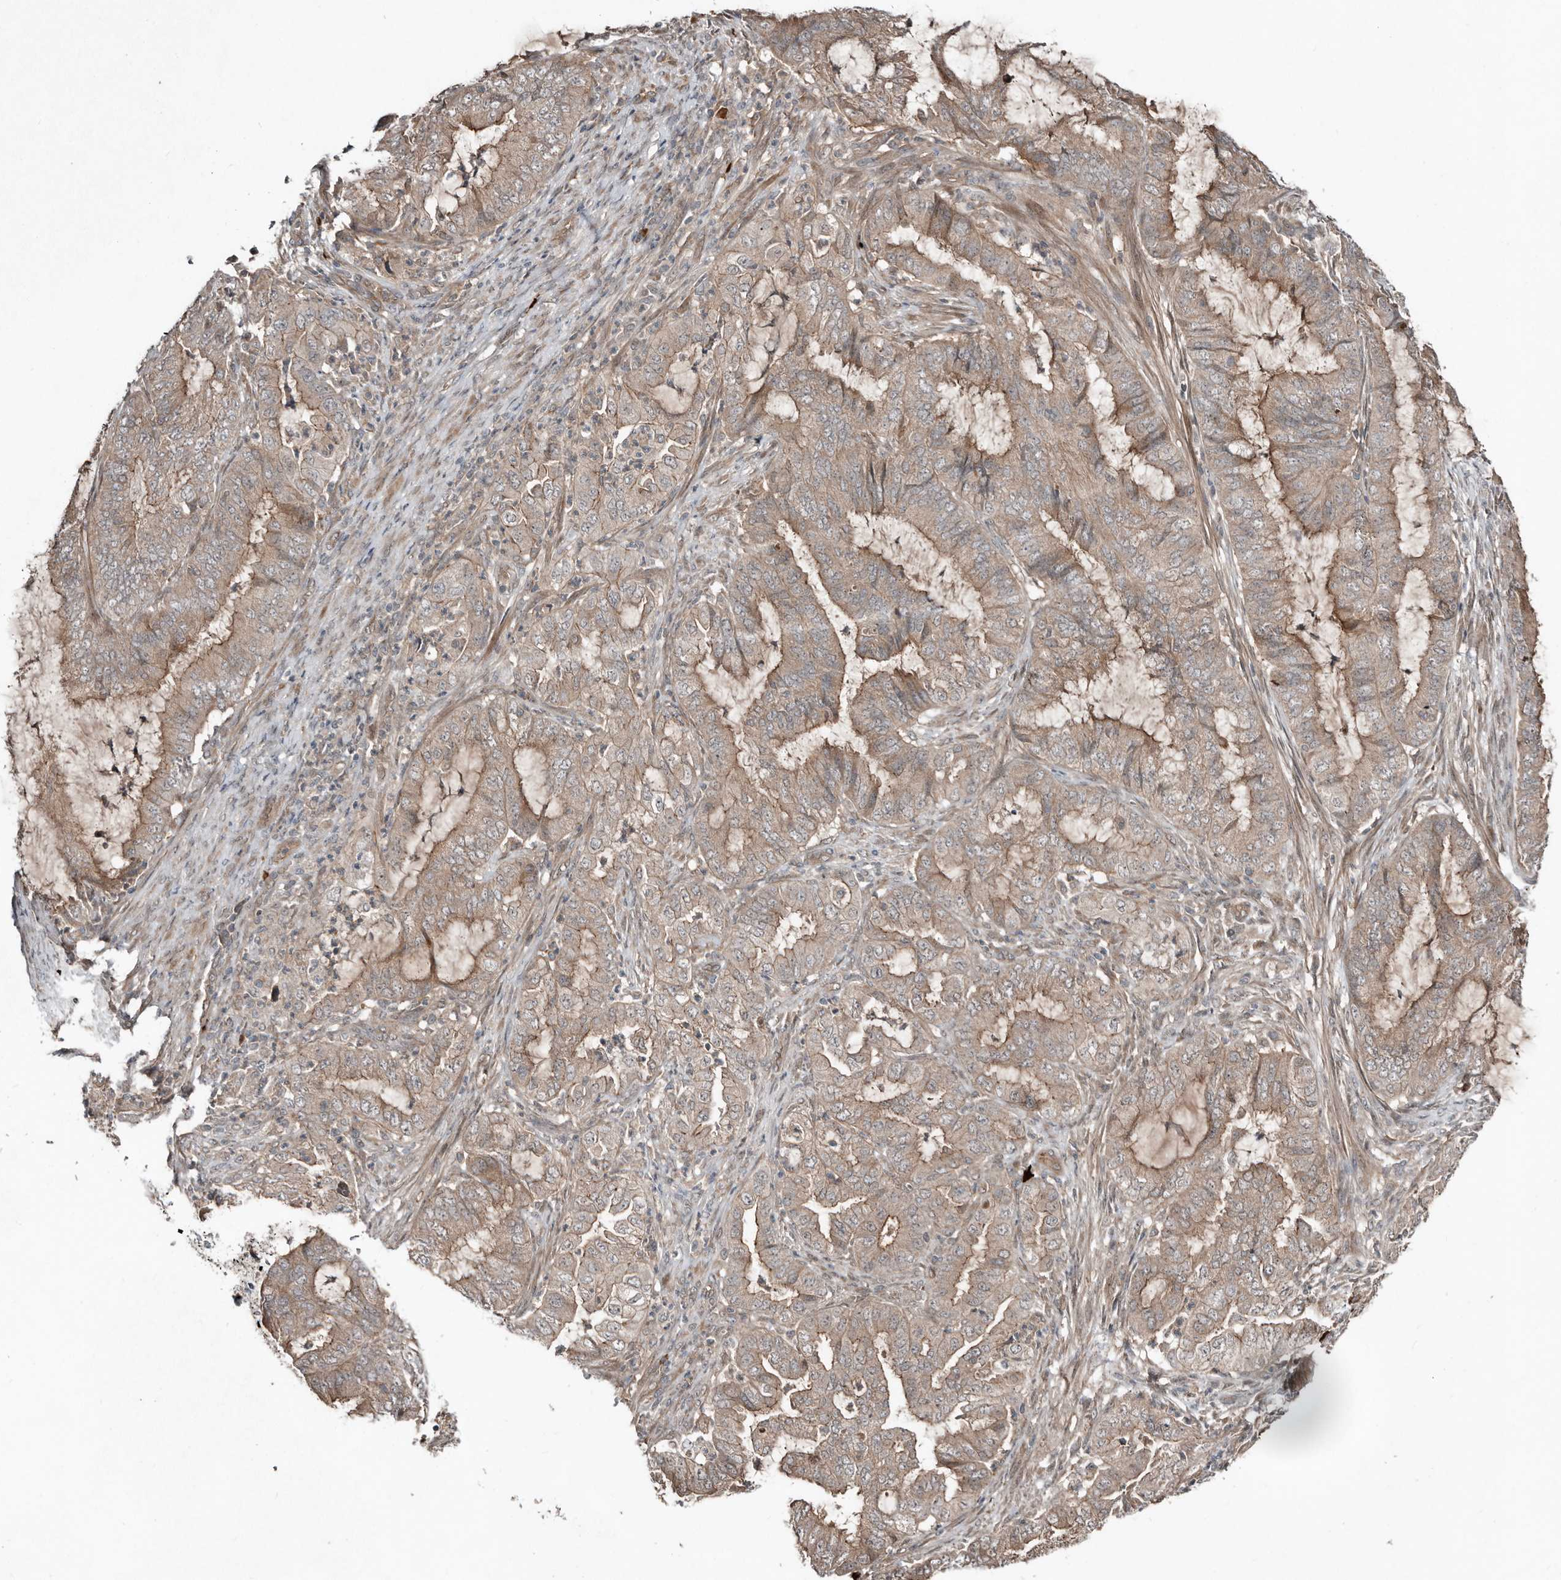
{"staining": {"intensity": "weak", "quantity": "25%-75%", "location": "cytoplasmic/membranous,nuclear"}, "tissue": "endometrial cancer", "cell_type": "Tumor cells", "image_type": "cancer", "snomed": [{"axis": "morphology", "description": "Adenocarcinoma, NOS"}, {"axis": "topography", "description": "Endometrium"}], "caption": "IHC histopathology image of human endometrial cancer stained for a protein (brown), which displays low levels of weak cytoplasmic/membranous and nuclear positivity in approximately 25%-75% of tumor cells.", "gene": "TEAD3", "patient": {"sex": "female", "age": 51}}